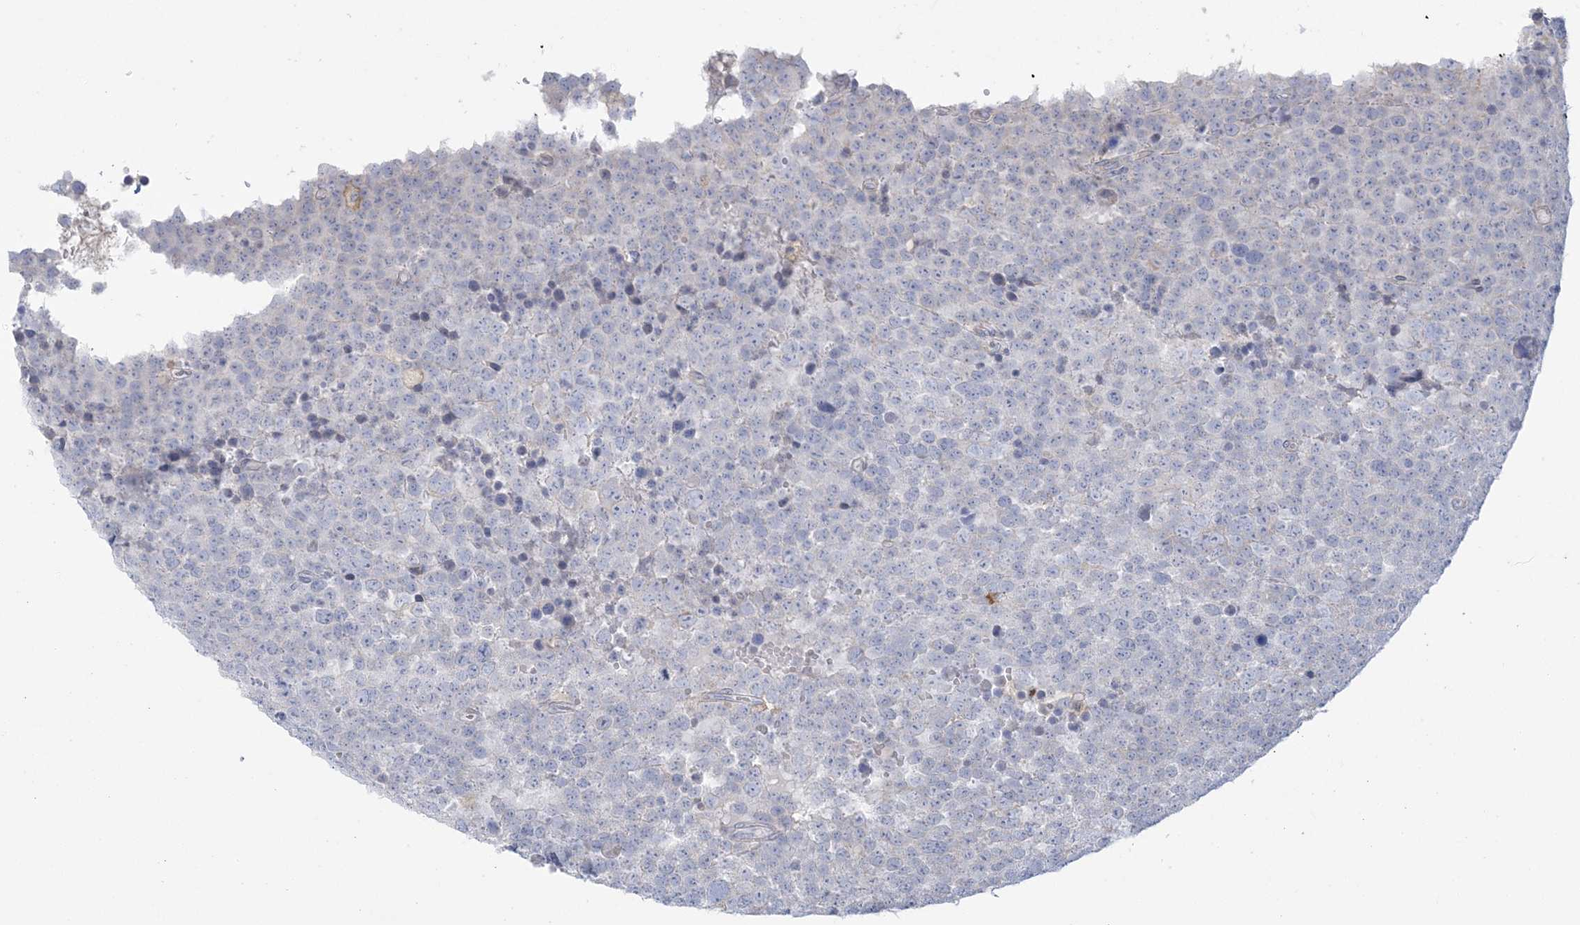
{"staining": {"intensity": "negative", "quantity": "none", "location": "none"}, "tissue": "testis cancer", "cell_type": "Tumor cells", "image_type": "cancer", "snomed": [{"axis": "morphology", "description": "Seminoma, NOS"}, {"axis": "topography", "description": "Testis"}], "caption": "Tumor cells show no significant protein positivity in seminoma (testis). The staining is performed using DAB (3,3'-diaminobenzidine) brown chromogen with nuclei counter-stained in using hematoxylin.", "gene": "HAAO", "patient": {"sex": "male", "age": 71}}